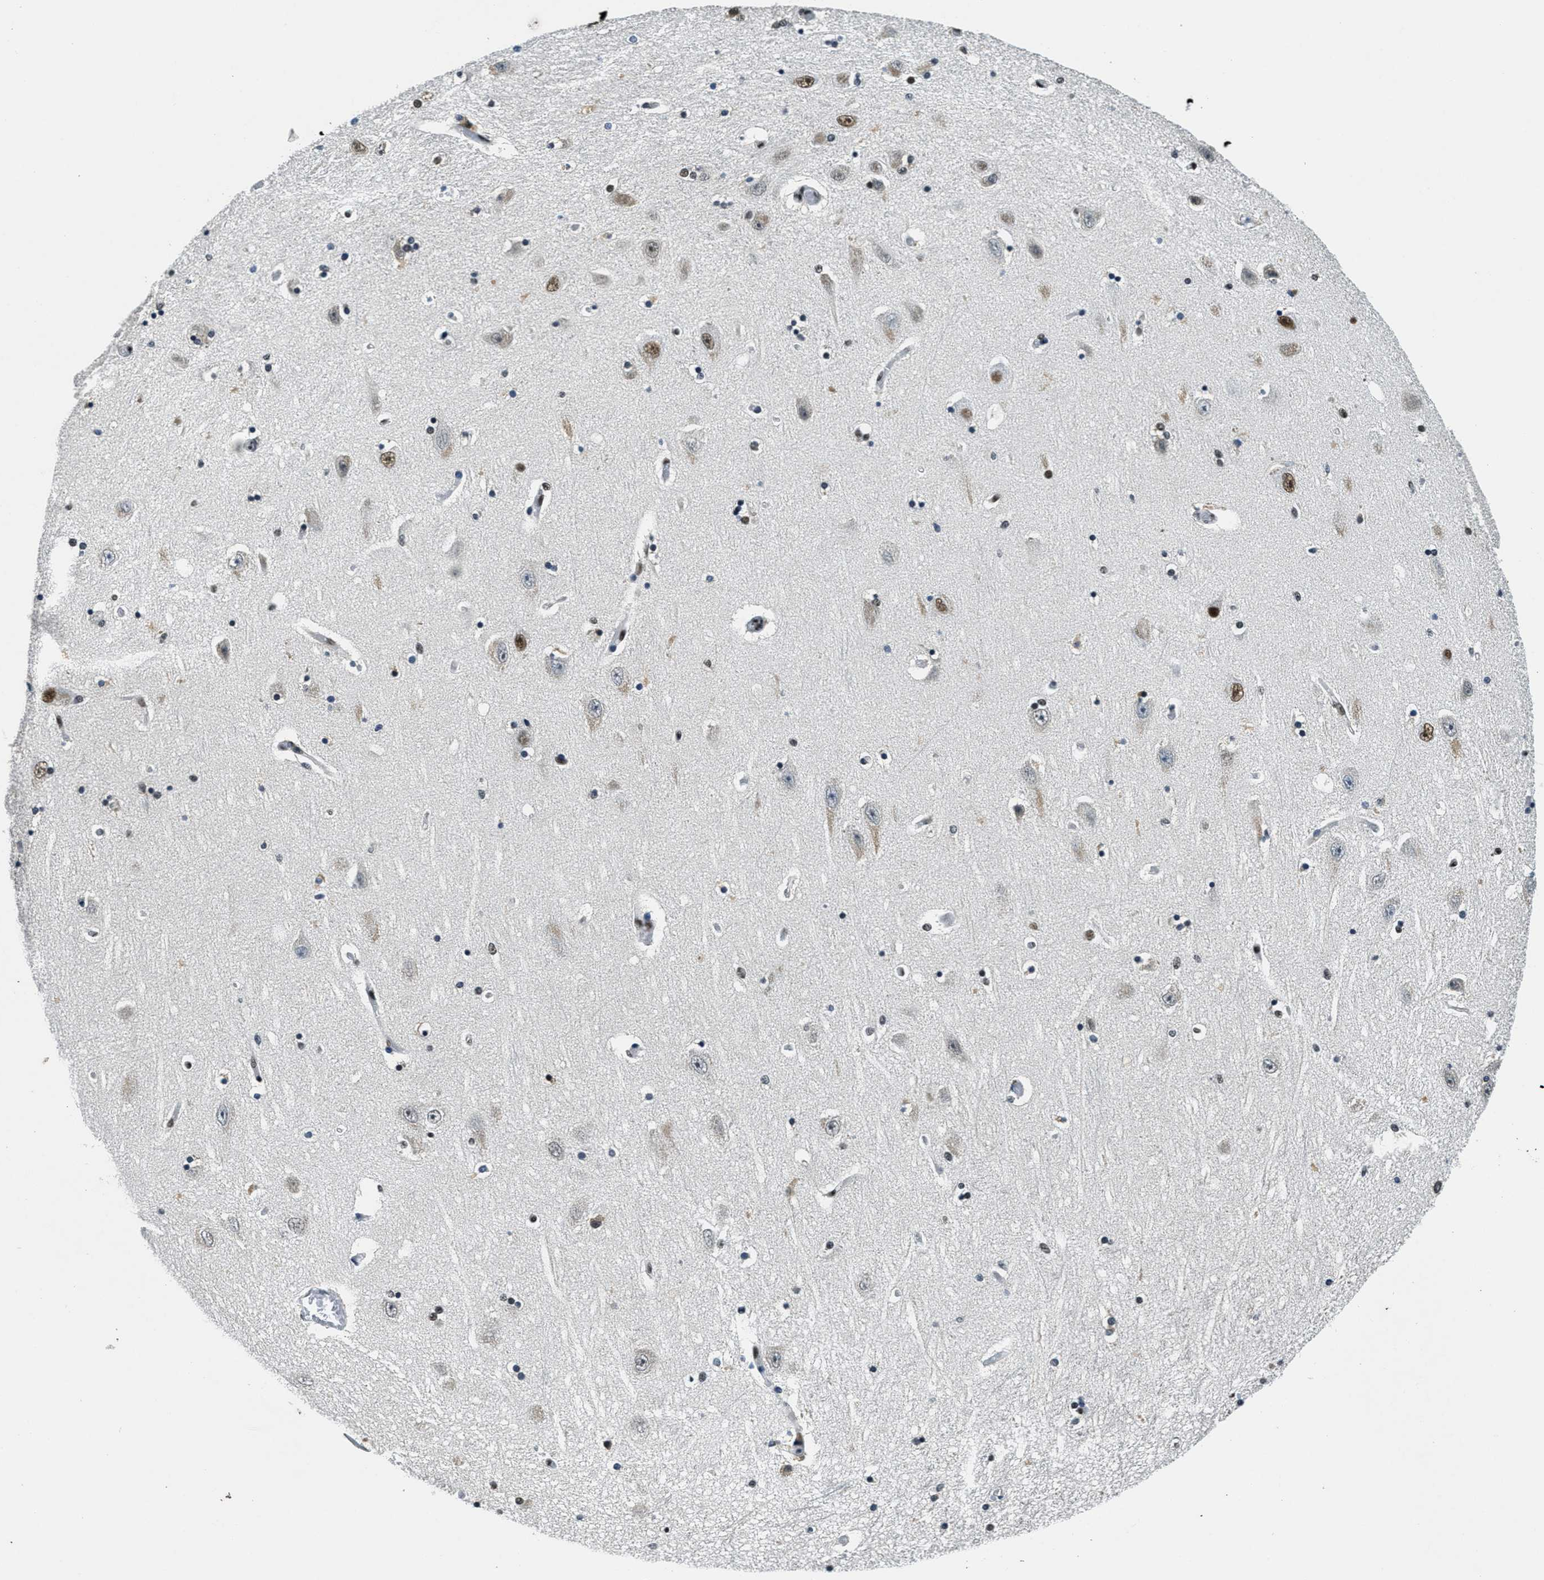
{"staining": {"intensity": "strong", "quantity": "25%-75%", "location": "nuclear"}, "tissue": "hippocampus", "cell_type": "Glial cells", "image_type": "normal", "snomed": [{"axis": "morphology", "description": "Normal tissue, NOS"}, {"axis": "topography", "description": "Hippocampus"}], "caption": "The histopathology image exhibits a brown stain indicating the presence of a protein in the nuclear of glial cells in hippocampus.", "gene": "SSB", "patient": {"sex": "female", "age": 54}}